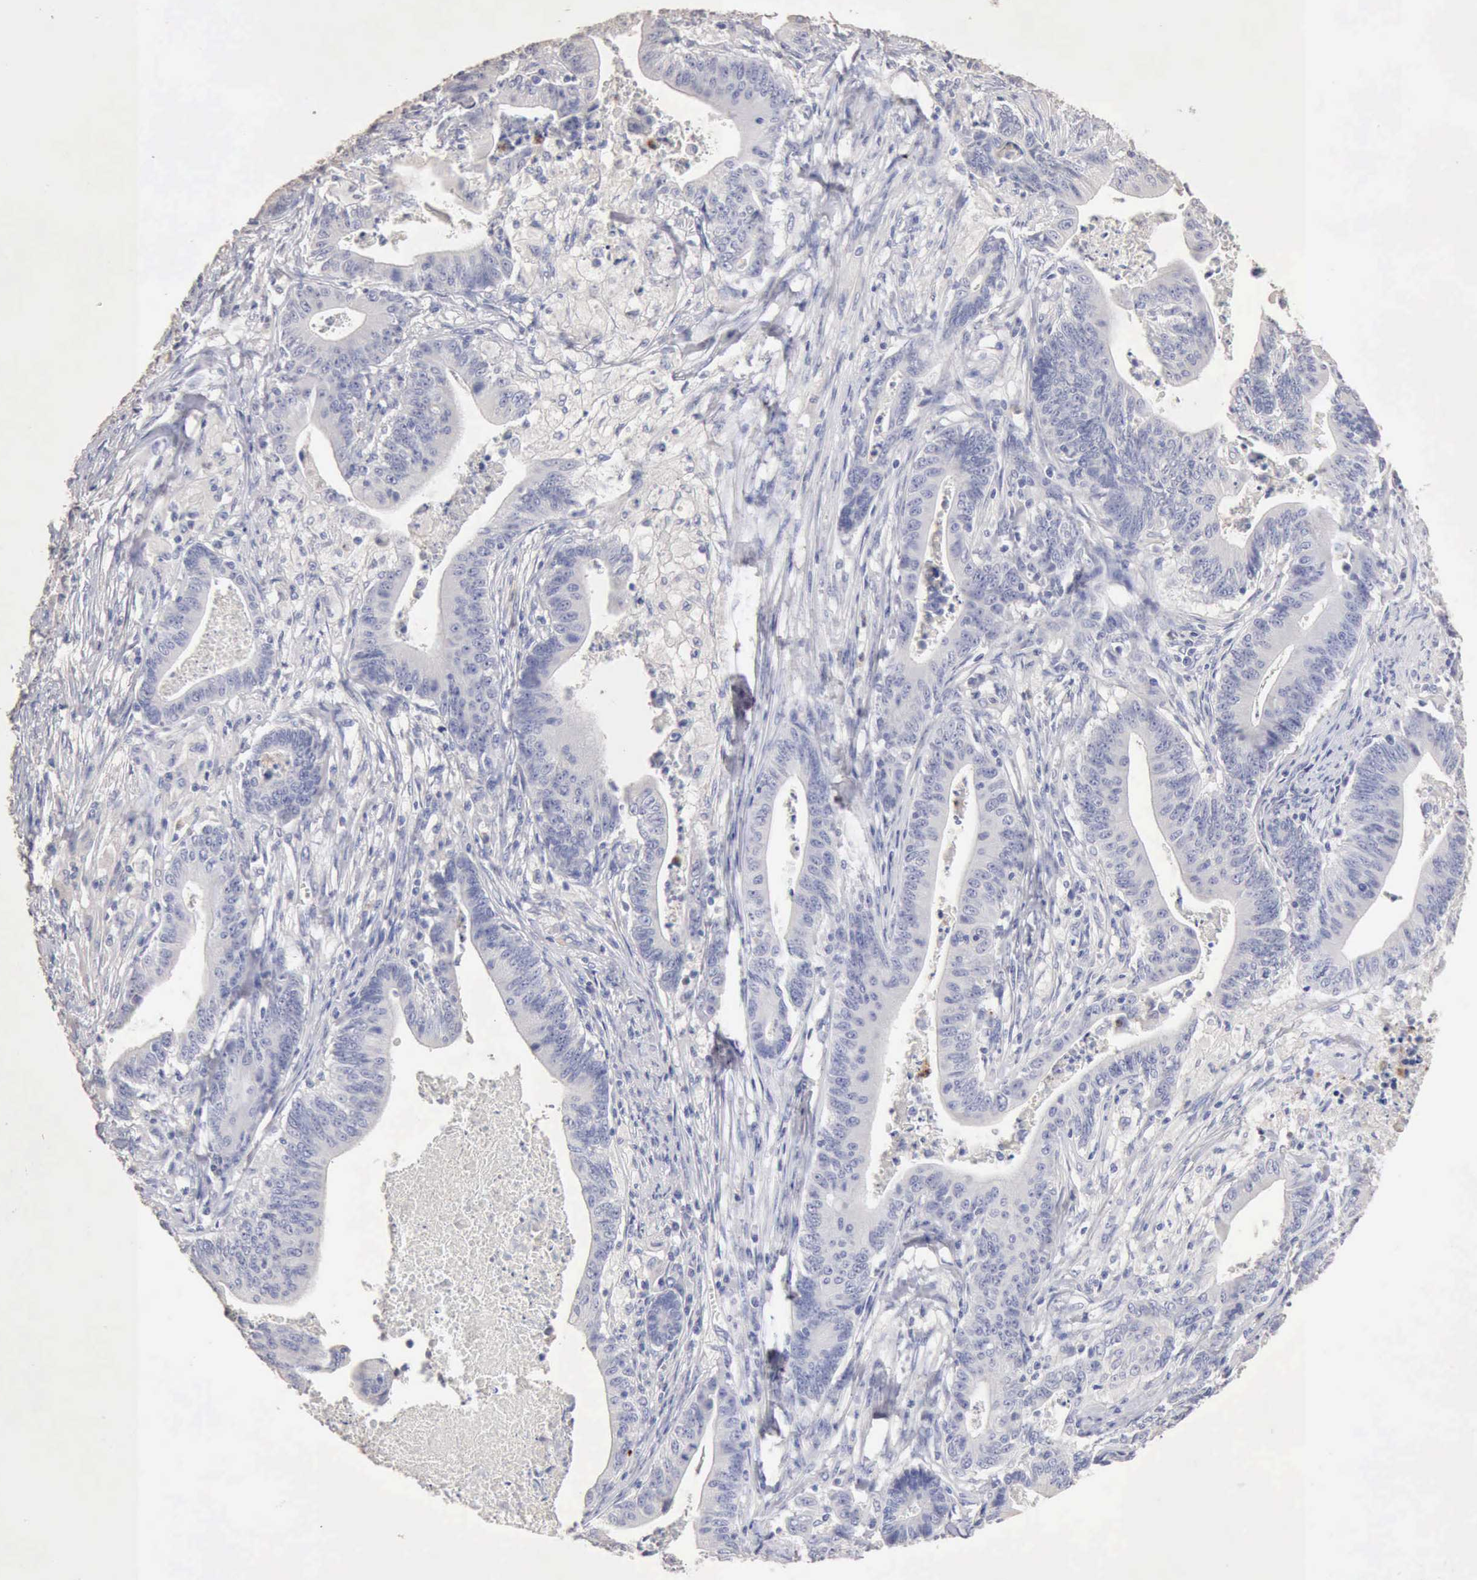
{"staining": {"intensity": "negative", "quantity": "none", "location": "none"}, "tissue": "stomach cancer", "cell_type": "Tumor cells", "image_type": "cancer", "snomed": [{"axis": "morphology", "description": "Adenocarcinoma, NOS"}, {"axis": "topography", "description": "Stomach, lower"}], "caption": "This is a micrograph of IHC staining of stomach adenocarcinoma, which shows no expression in tumor cells.", "gene": "KRT6B", "patient": {"sex": "female", "age": 86}}